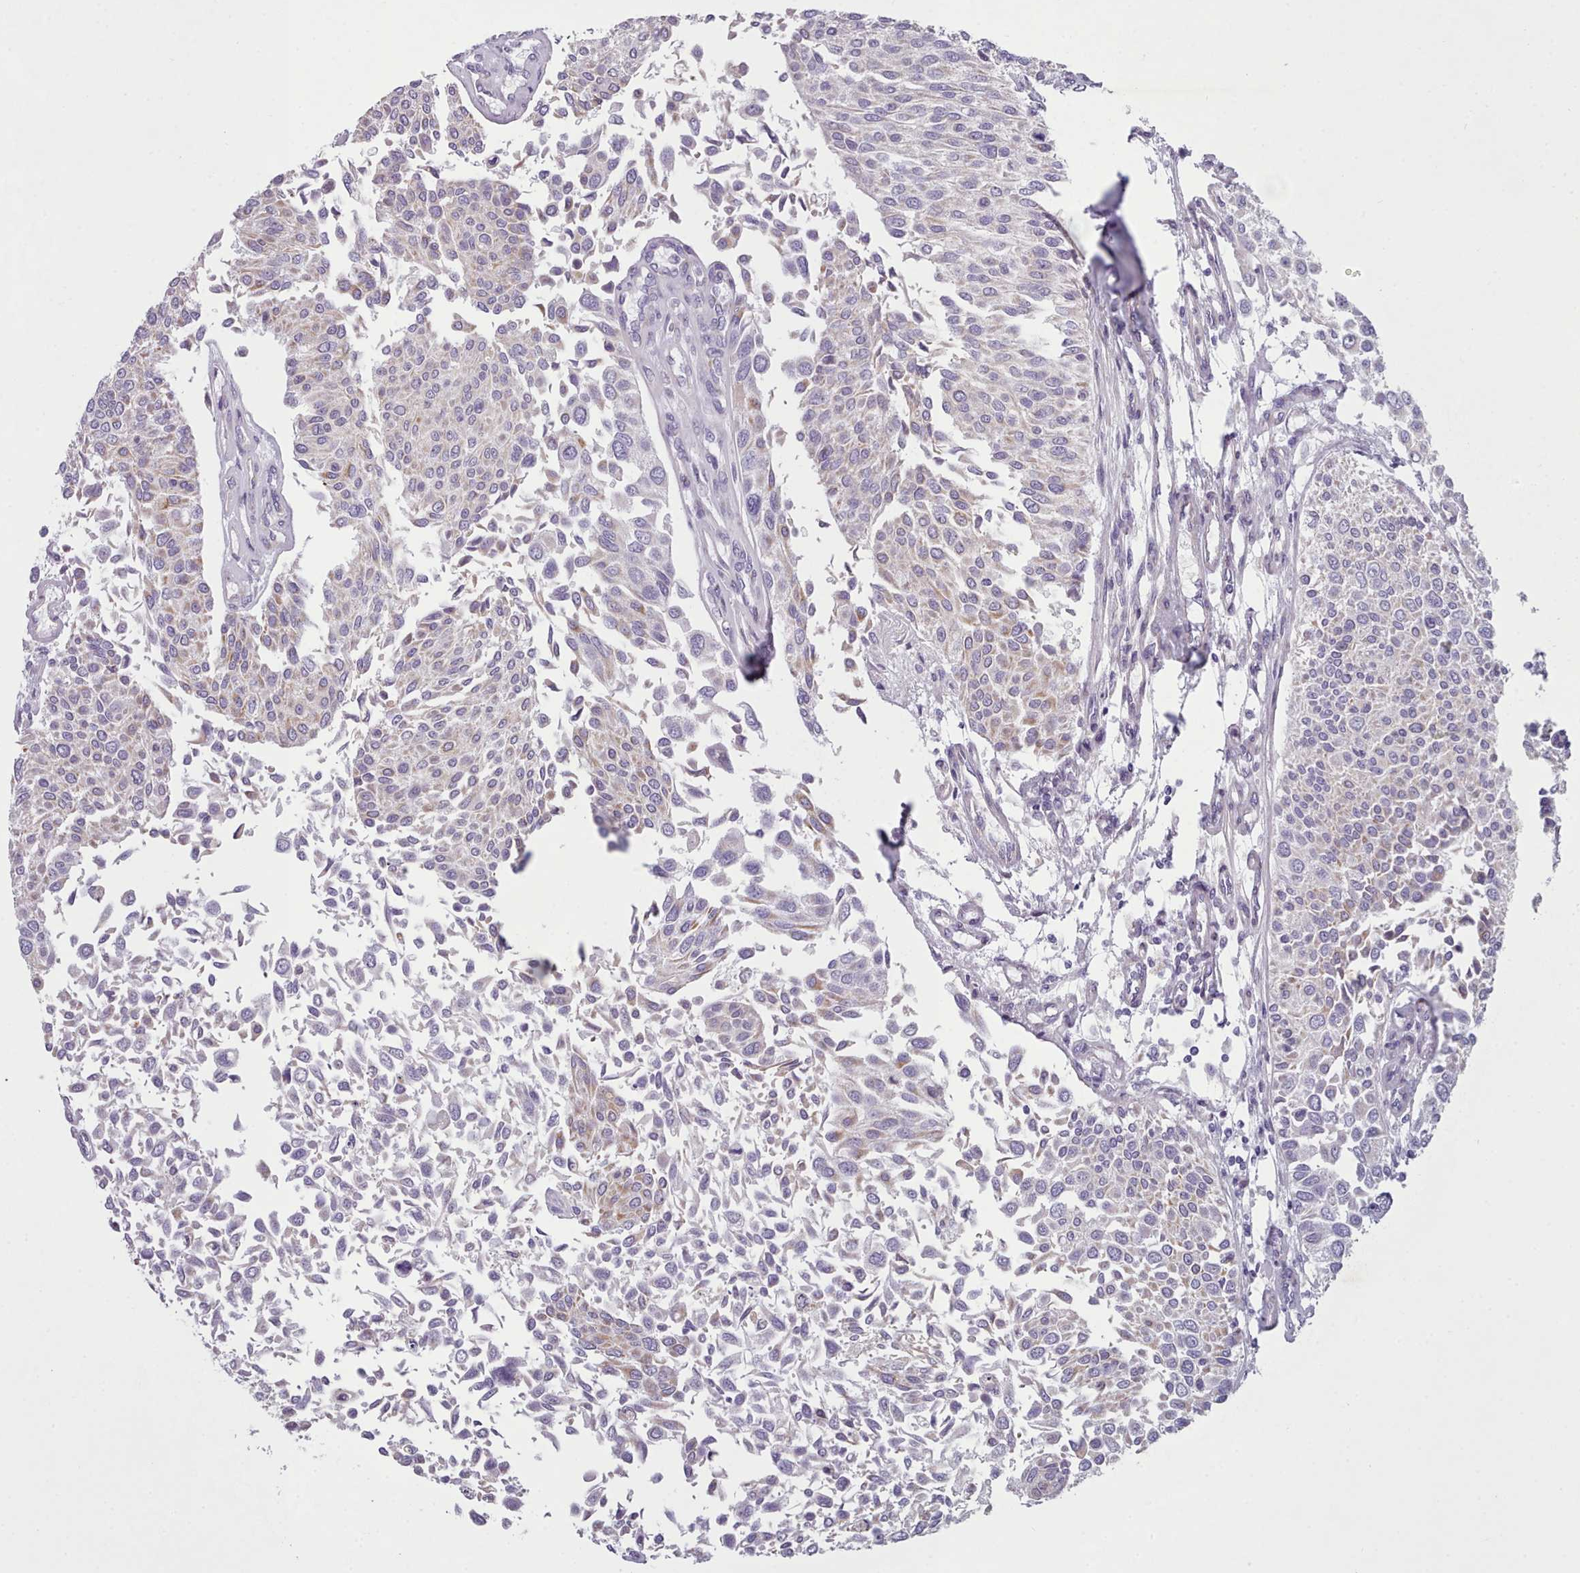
{"staining": {"intensity": "moderate", "quantity": "<25%", "location": "cytoplasmic/membranous"}, "tissue": "urothelial cancer", "cell_type": "Tumor cells", "image_type": "cancer", "snomed": [{"axis": "morphology", "description": "Urothelial carcinoma, NOS"}, {"axis": "topography", "description": "Urinary bladder"}], "caption": "Transitional cell carcinoma was stained to show a protein in brown. There is low levels of moderate cytoplasmic/membranous expression in approximately <25% of tumor cells. Using DAB (brown) and hematoxylin (blue) stains, captured at high magnification using brightfield microscopy.", "gene": "SLC52A3", "patient": {"sex": "male", "age": 55}}